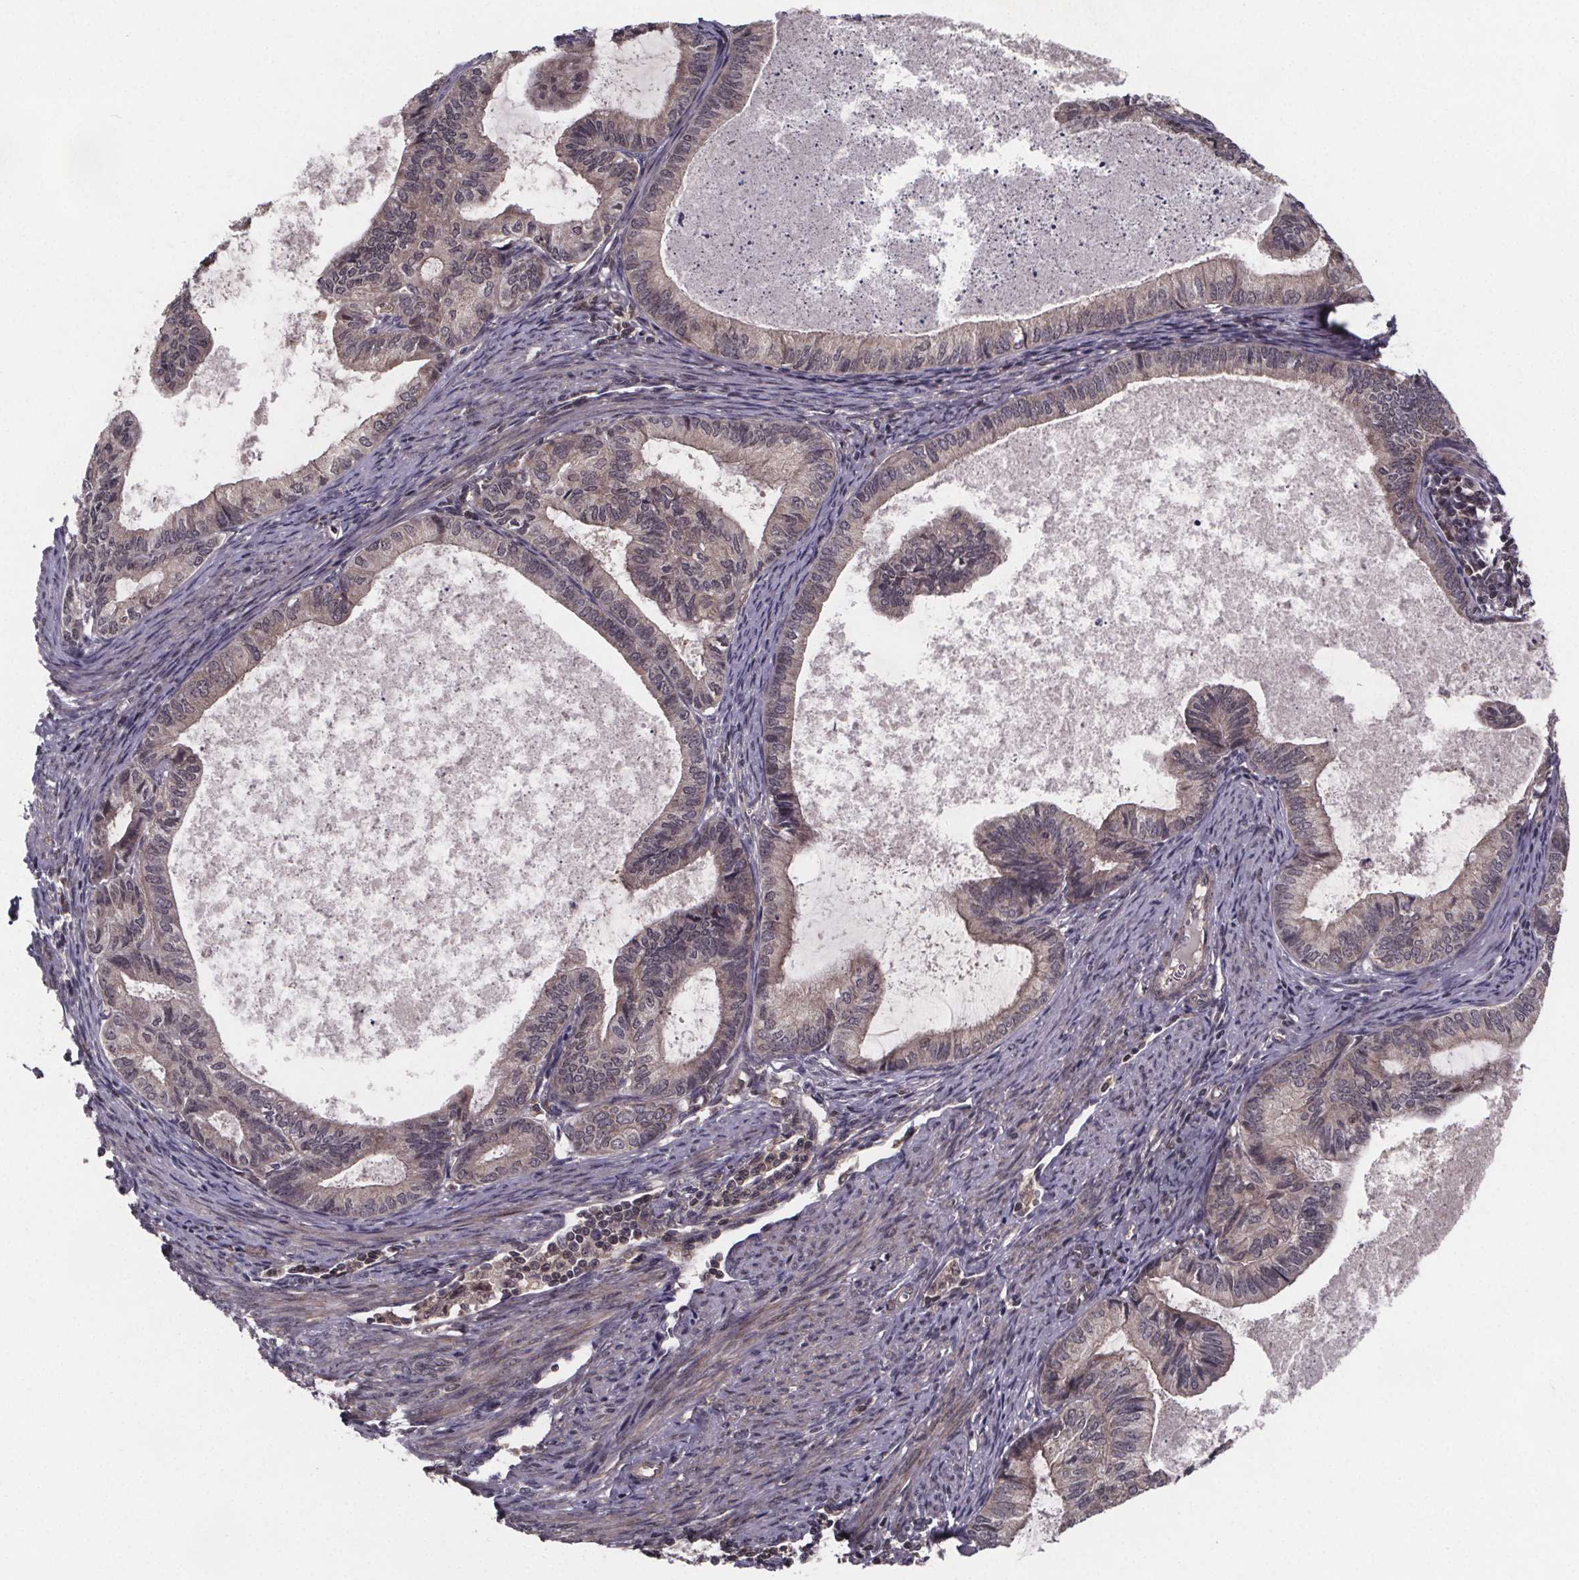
{"staining": {"intensity": "weak", "quantity": ">75%", "location": "cytoplasmic/membranous,nuclear"}, "tissue": "endometrial cancer", "cell_type": "Tumor cells", "image_type": "cancer", "snomed": [{"axis": "morphology", "description": "Adenocarcinoma, NOS"}, {"axis": "topography", "description": "Endometrium"}], "caption": "Weak cytoplasmic/membranous and nuclear protein staining is seen in approximately >75% of tumor cells in endometrial cancer (adenocarcinoma).", "gene": "FN3KRP", "patient": {"sex": "female", "age": 86}}